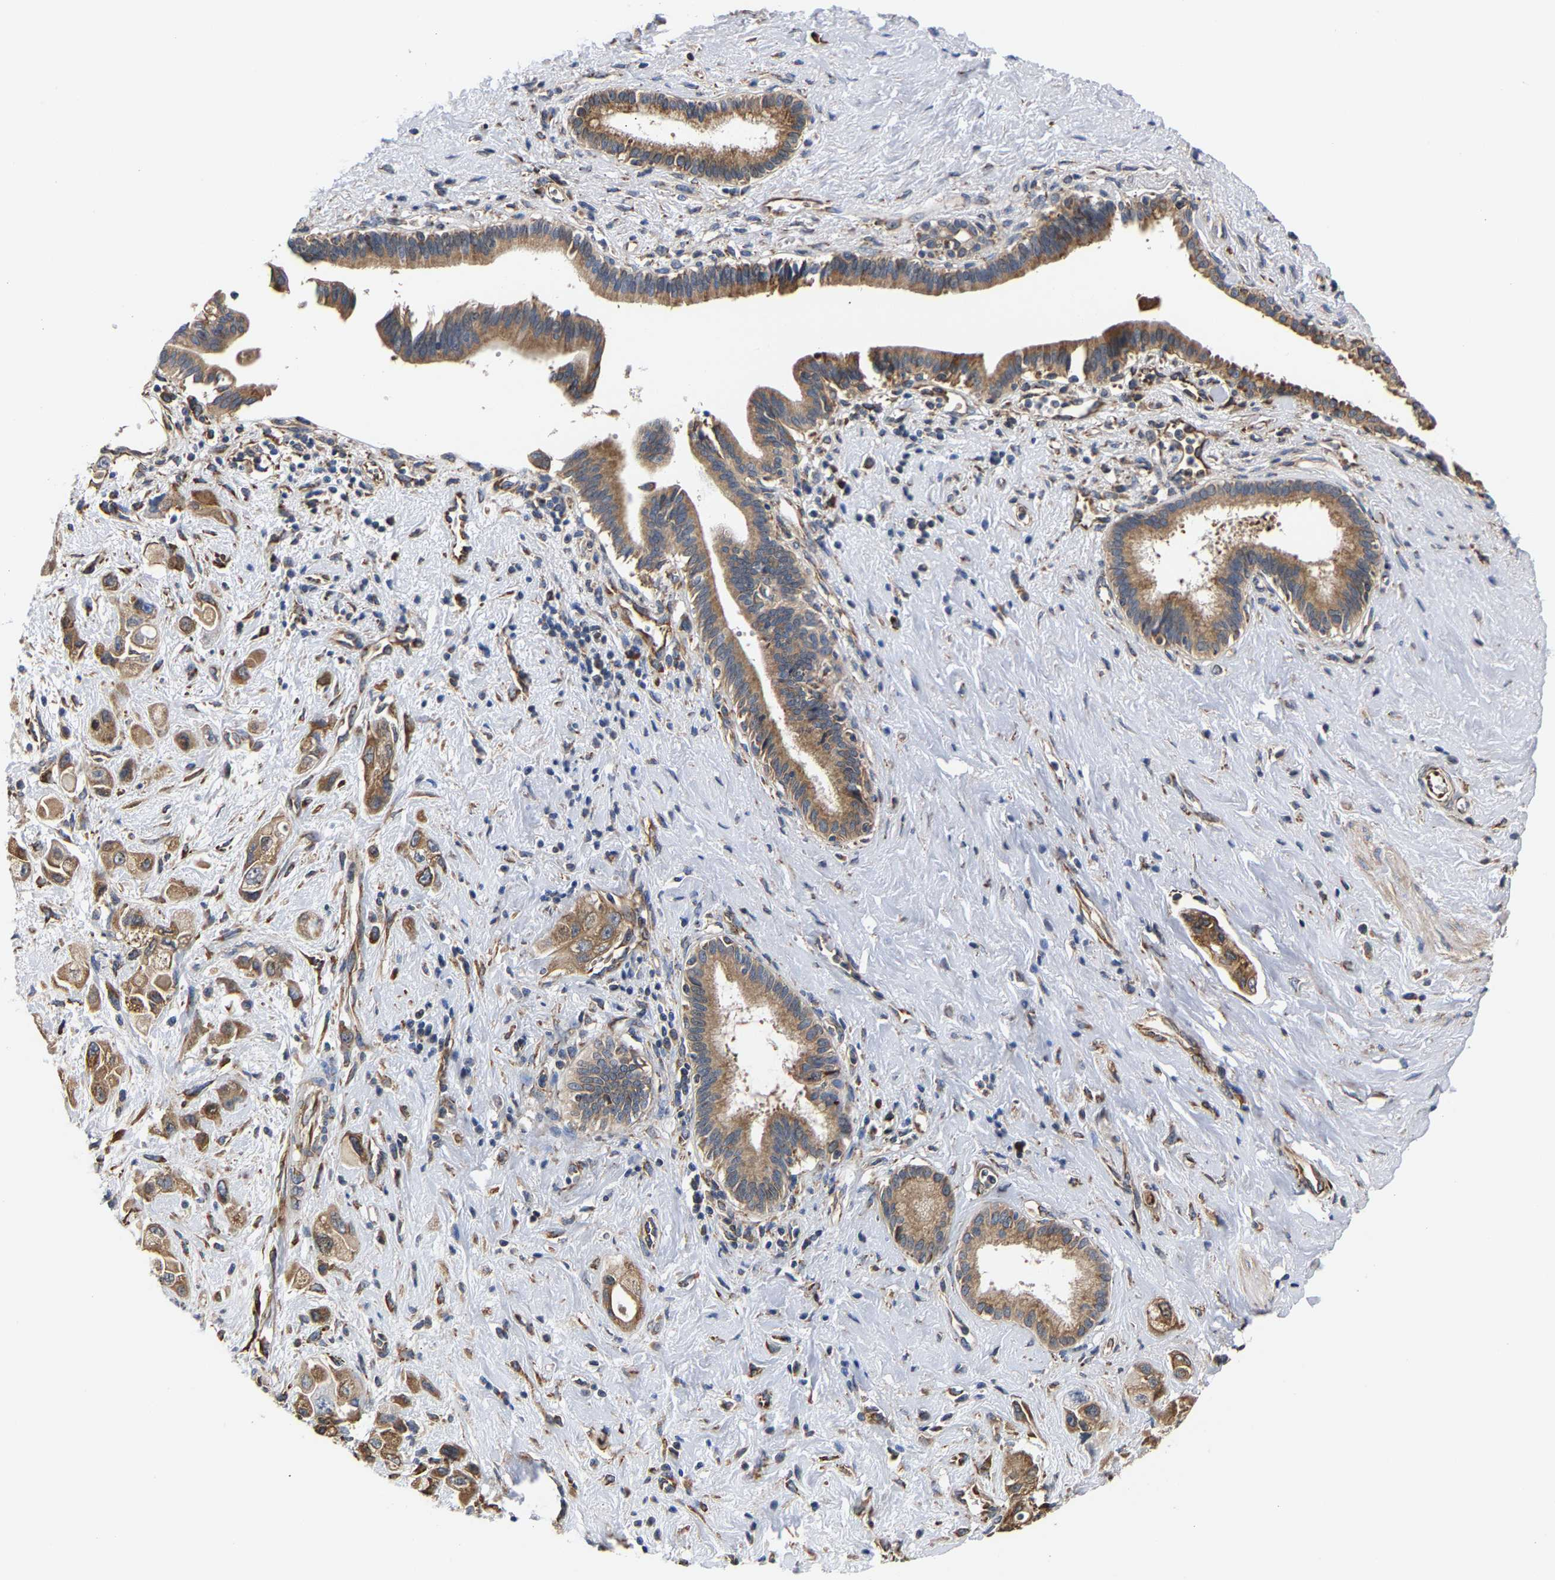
{"staining": {"intensity": "moderate", "quantity": ">75%", "location": "cytoplasmic/membranous"}, "tissue": "pancreatic cancer", "cell_type": "Tumor cells", "image_type": "cancer", "snomed": [{"axis": "morphology", "description": "Adenocarcinoma, NOS"}, {"axis": "topography", "description": "Pancreas"}], "caption": "Immunohistochemistry (IHC) (DAB (3,3'-diaminobenzidine)) staining of pancreatic cancer (adenocarcinoma) displays moderate cytoplasmic/membranous protein expression in about >75% of tumor cells.", "gene": "ARAP1", "patient": {"sex": "female", "age": 66}}